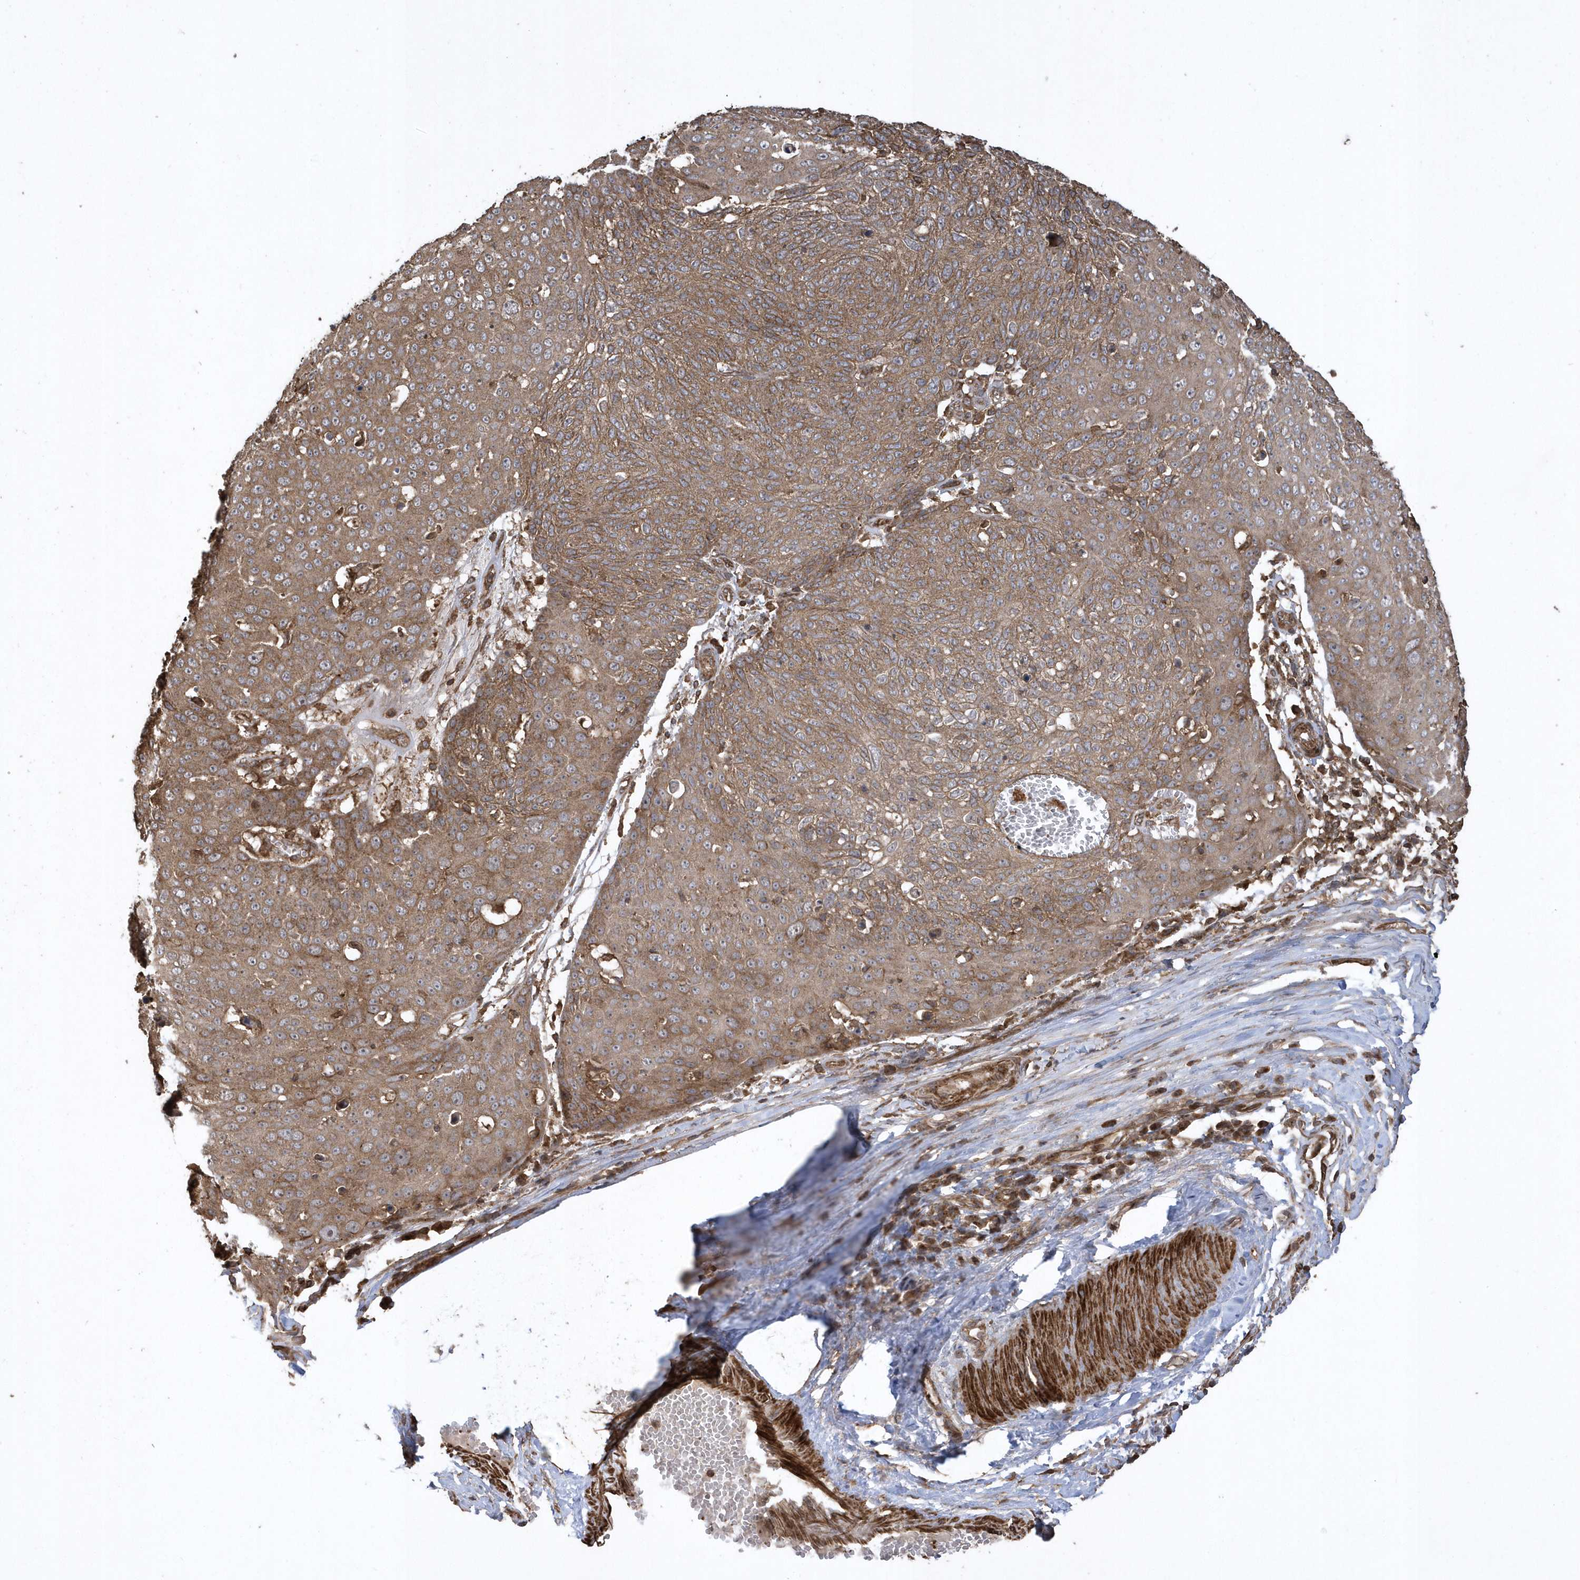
{"staining": {"intensity": "moderate", "quantity": ">75%", "location": "cytoplasmic/membranous"}, "tissue": "skin cancer", "cell_type": "Tumor cells", "image_type": "cancer", "snomed": [{"axis": "morphology", "description": "Squamous cell carcinoma, NOS"}, {"axis": "topography", "description": "Skin"}], "caption": "A photomicrograph of skin squamous cell carcinoma stained for a protein displays moderate cytoplasmic/membranous brown staining in tumor cells.", "gene": "SENP8", "patient": {"sex": "male", "age": 71}}